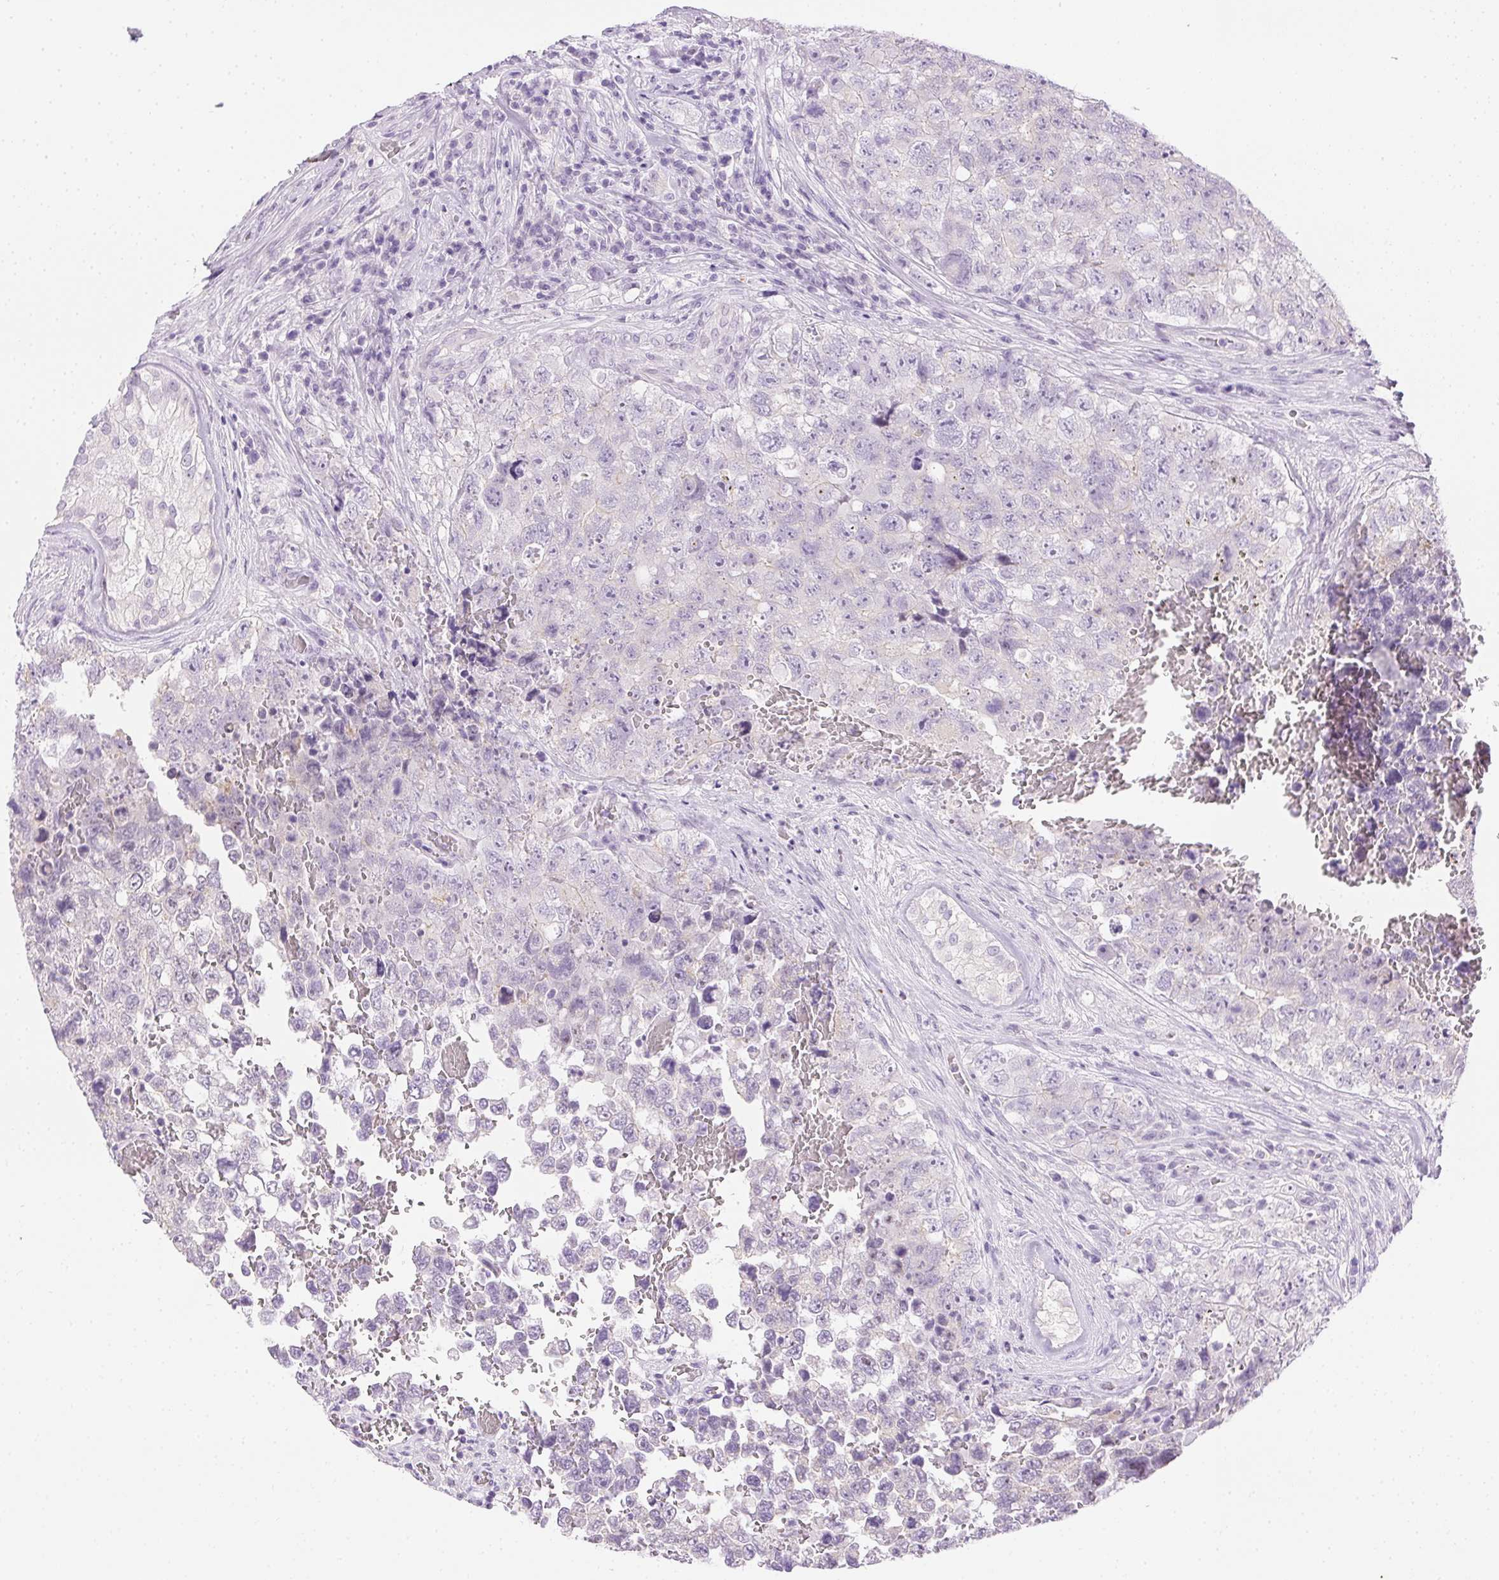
{"staining": {"intensity": "negative", "quantity": "none", "location": "none"}, "tissue": "testis cancer", "cell_type": "Tumor cells", "image_type": "cancer", "snomed": [{"axis": "morphology", "description": "Carcinoma, Embryonal, NOS"}, {"axis": "topography", "description": "Testis"}], "caption": "Tumor cells show no significant expression in testis cancer (embryonal carcinoma).", "gene": "C20orf85", "patient": {"sex": "male", "age": 18}}